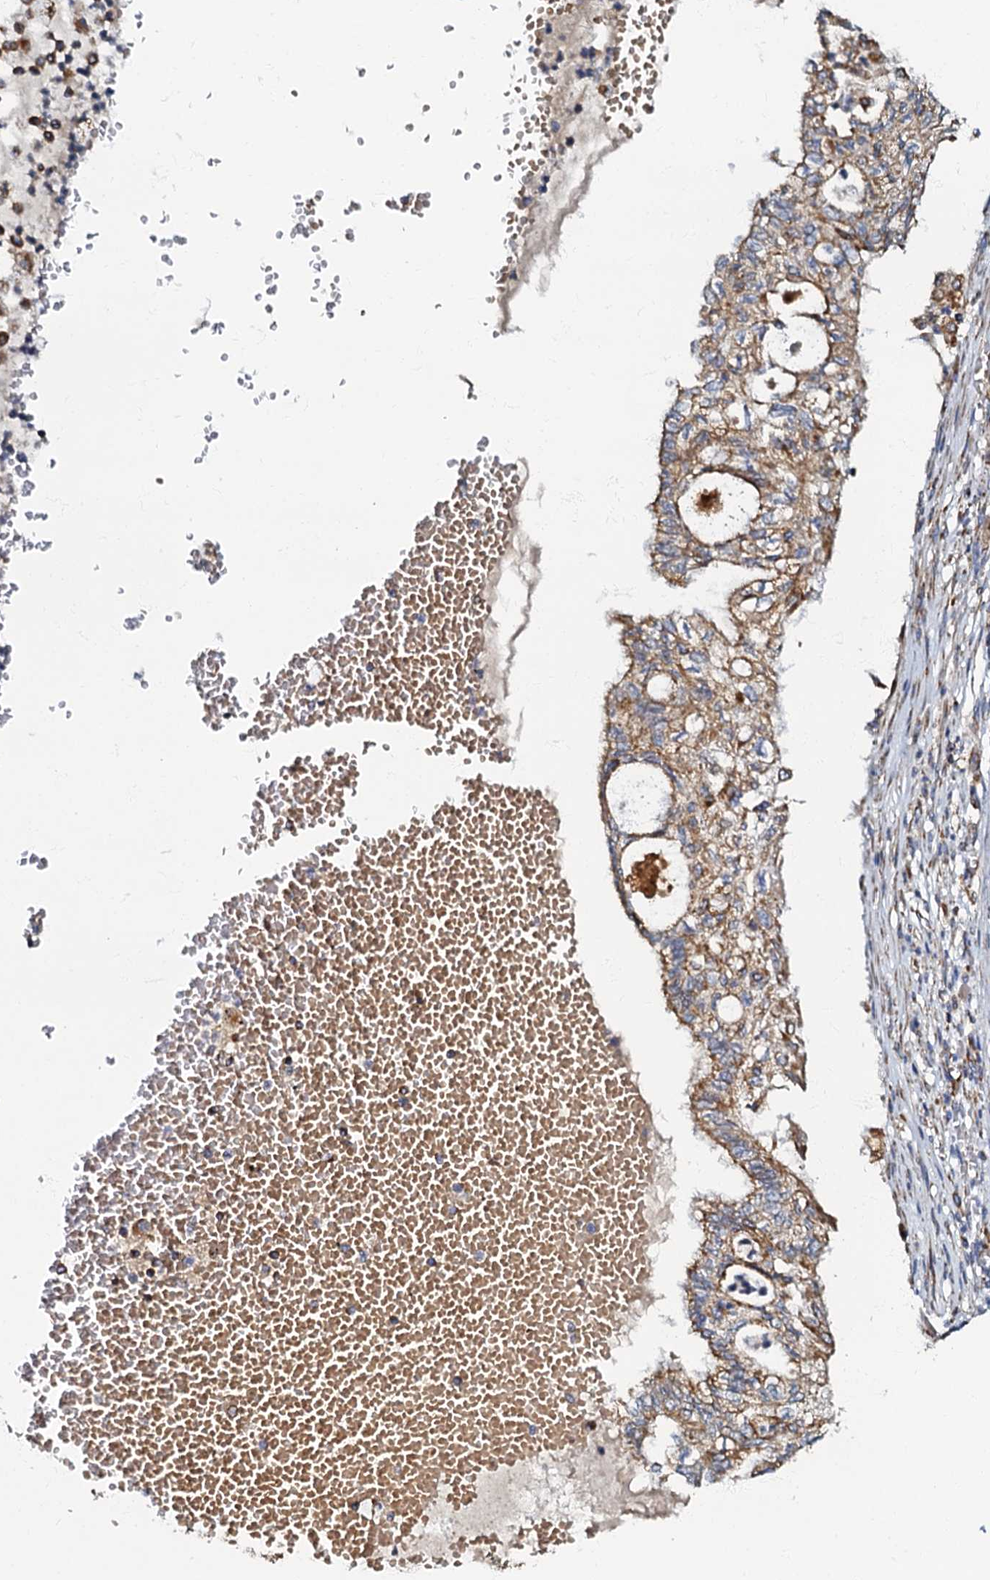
{"staining": {"intensity": "moderate", "quantity": ">75%", "location": "cytoplasmic/membranous"}, "tissue": "lung cancer", "cell_type": "Tumor cells", "image_type": "cancer", "snomed": [{"axis": "morphology", "description": "Adenocarcinoma, NOS"}, {"axis": "topography", "description": "Lung"}], "caption": "Protein analysis of lung cancer (adenocarcinoma) tissue displays moderate cytoplasmic/membranous expression in approximately >75% of tumor cells.", "gene": "NDUFA12", "patient": {"sex": "female", "age": 70}}